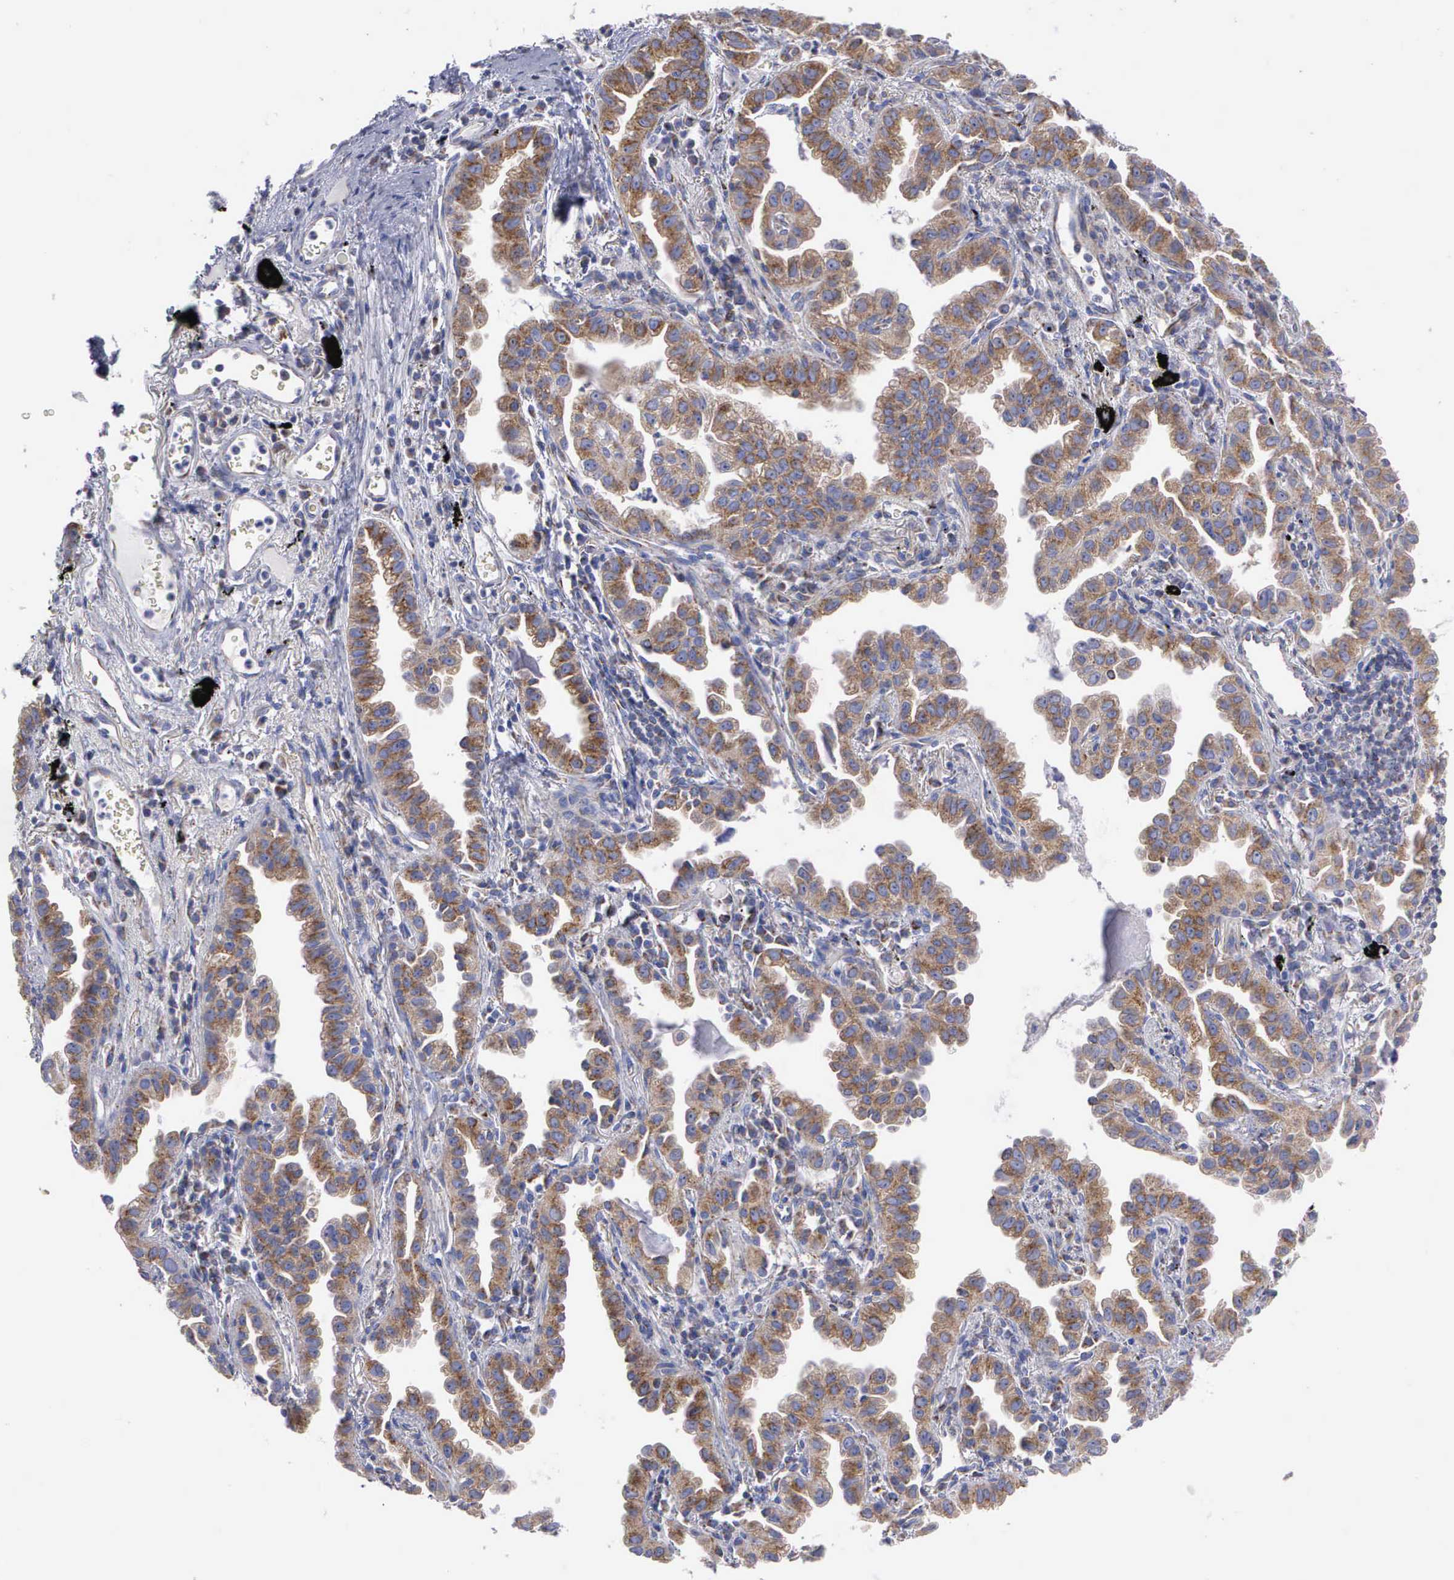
{"staining": {"intensity": "moderate", "quantity": "25%-75%", "location": "cytoplasmic/membranous"}, "tissue": "lung cancer", "cell_type": "Tumor cells", "image_type": "cancer", "snomed": [{"axis": "morphology", "description": "Adenocarcinoma, NOS"}, {"axis": "topography", "description": "Lung"}], "caption": "Brown immunohistochemical staining in human lung adenocarcinoma shows moderate cytoplasmic/membranous expression in about 25%-75% of tumor cells.", "gene": "APOOL", "patient": {"sex": "female", "age": 50}}